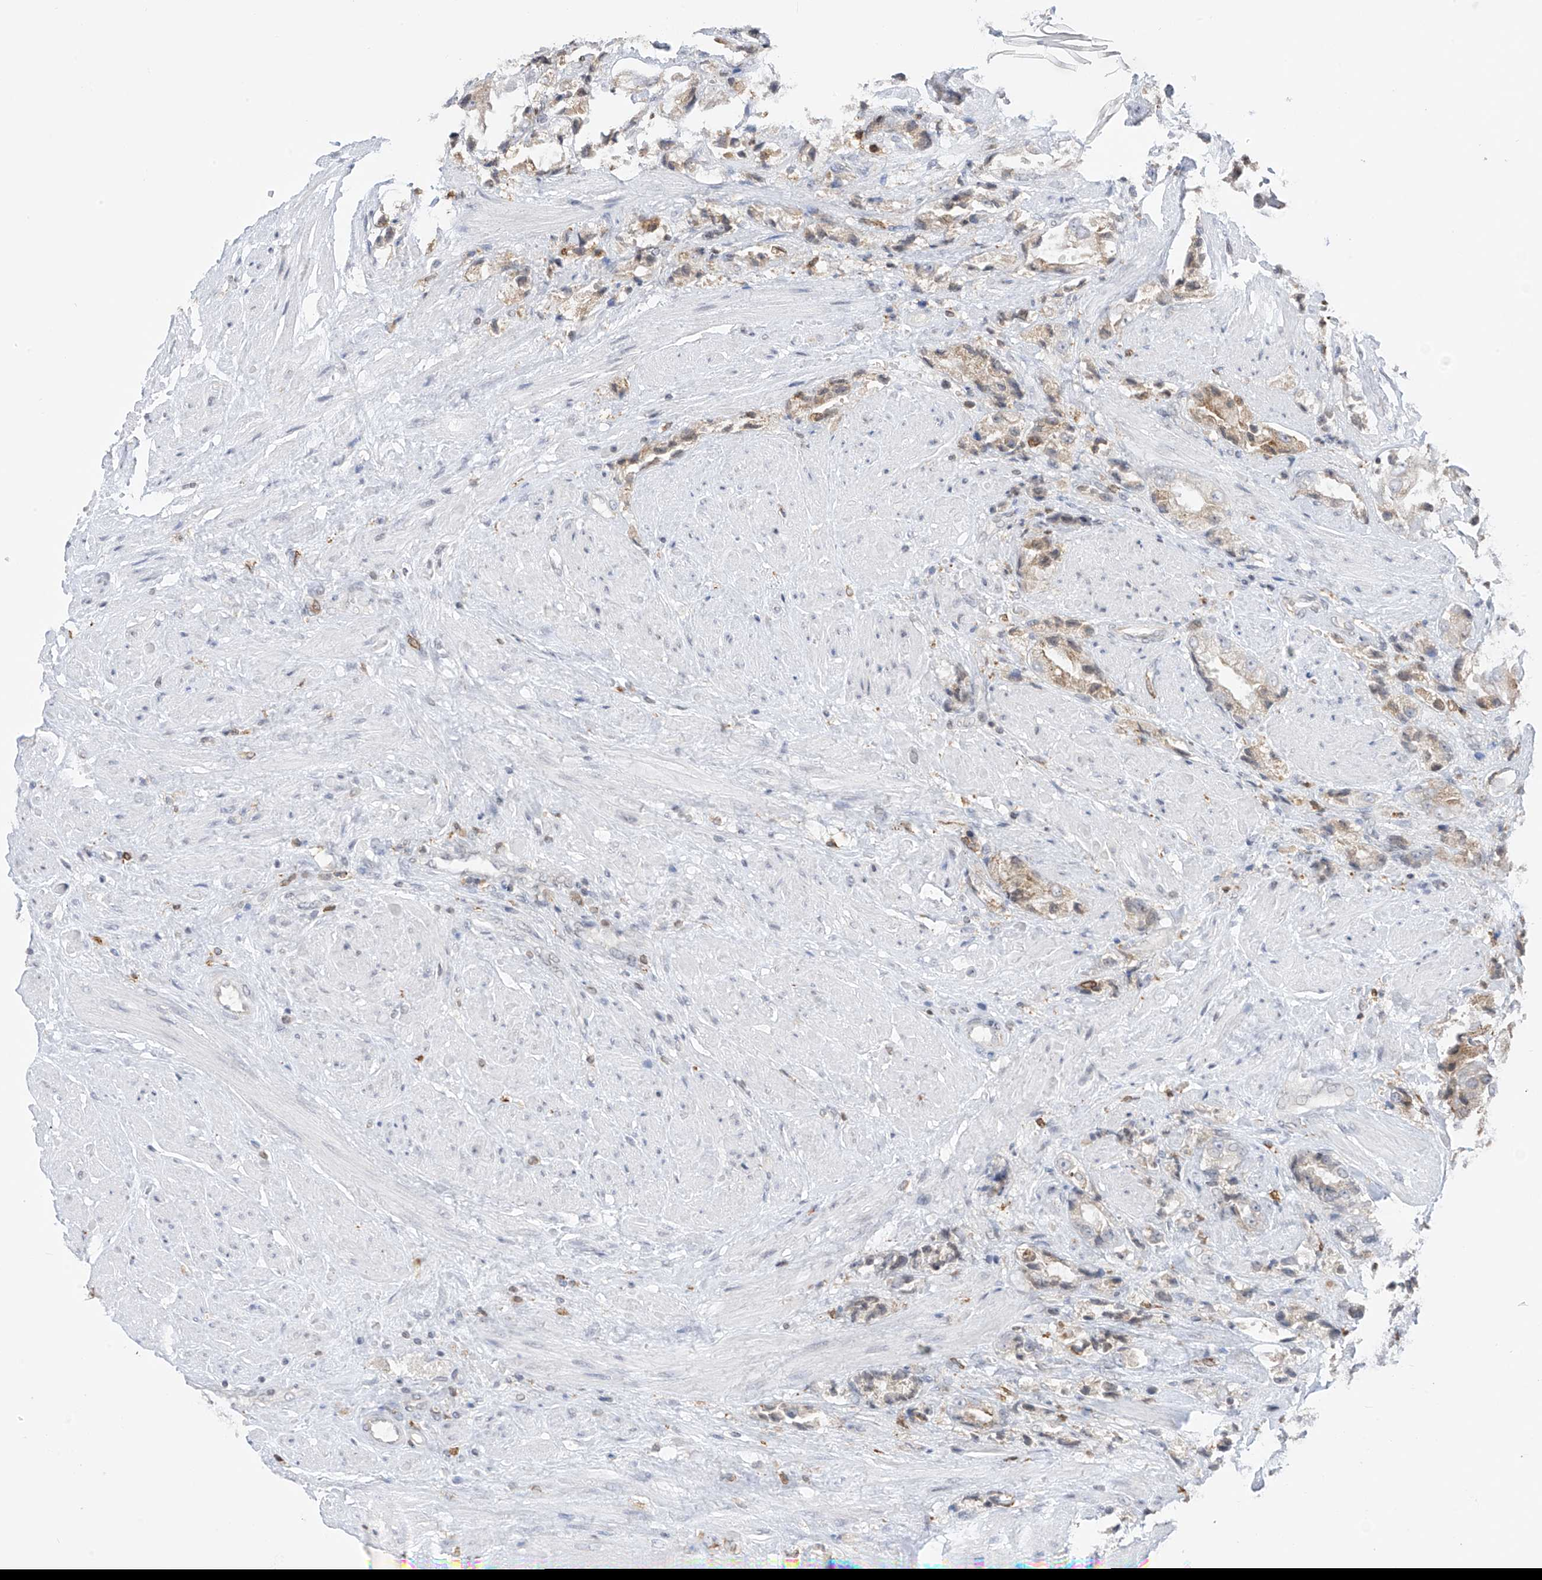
{"staining": {"intensity": "weak", "quantity": "<25%", "location": "cytoplasmic/membranous"}, "tissue": "prostate cancer", "cell_type": "Tumor cells", "image_type": "cancer", "snomed": [{"axis": "morphology", "description": "Adenocarcinoma, High grade"}, {"axis": "topography", "description": "Prostate"}], "caption": "Tumor cells are negative for protein expression in human prostate adenocarcinoma (high-grade). (Brightfield microscopy of DAB IHC at high magnification).", "gene": "TBXAS1", "patient": {"sex": "male", "age": 61}}